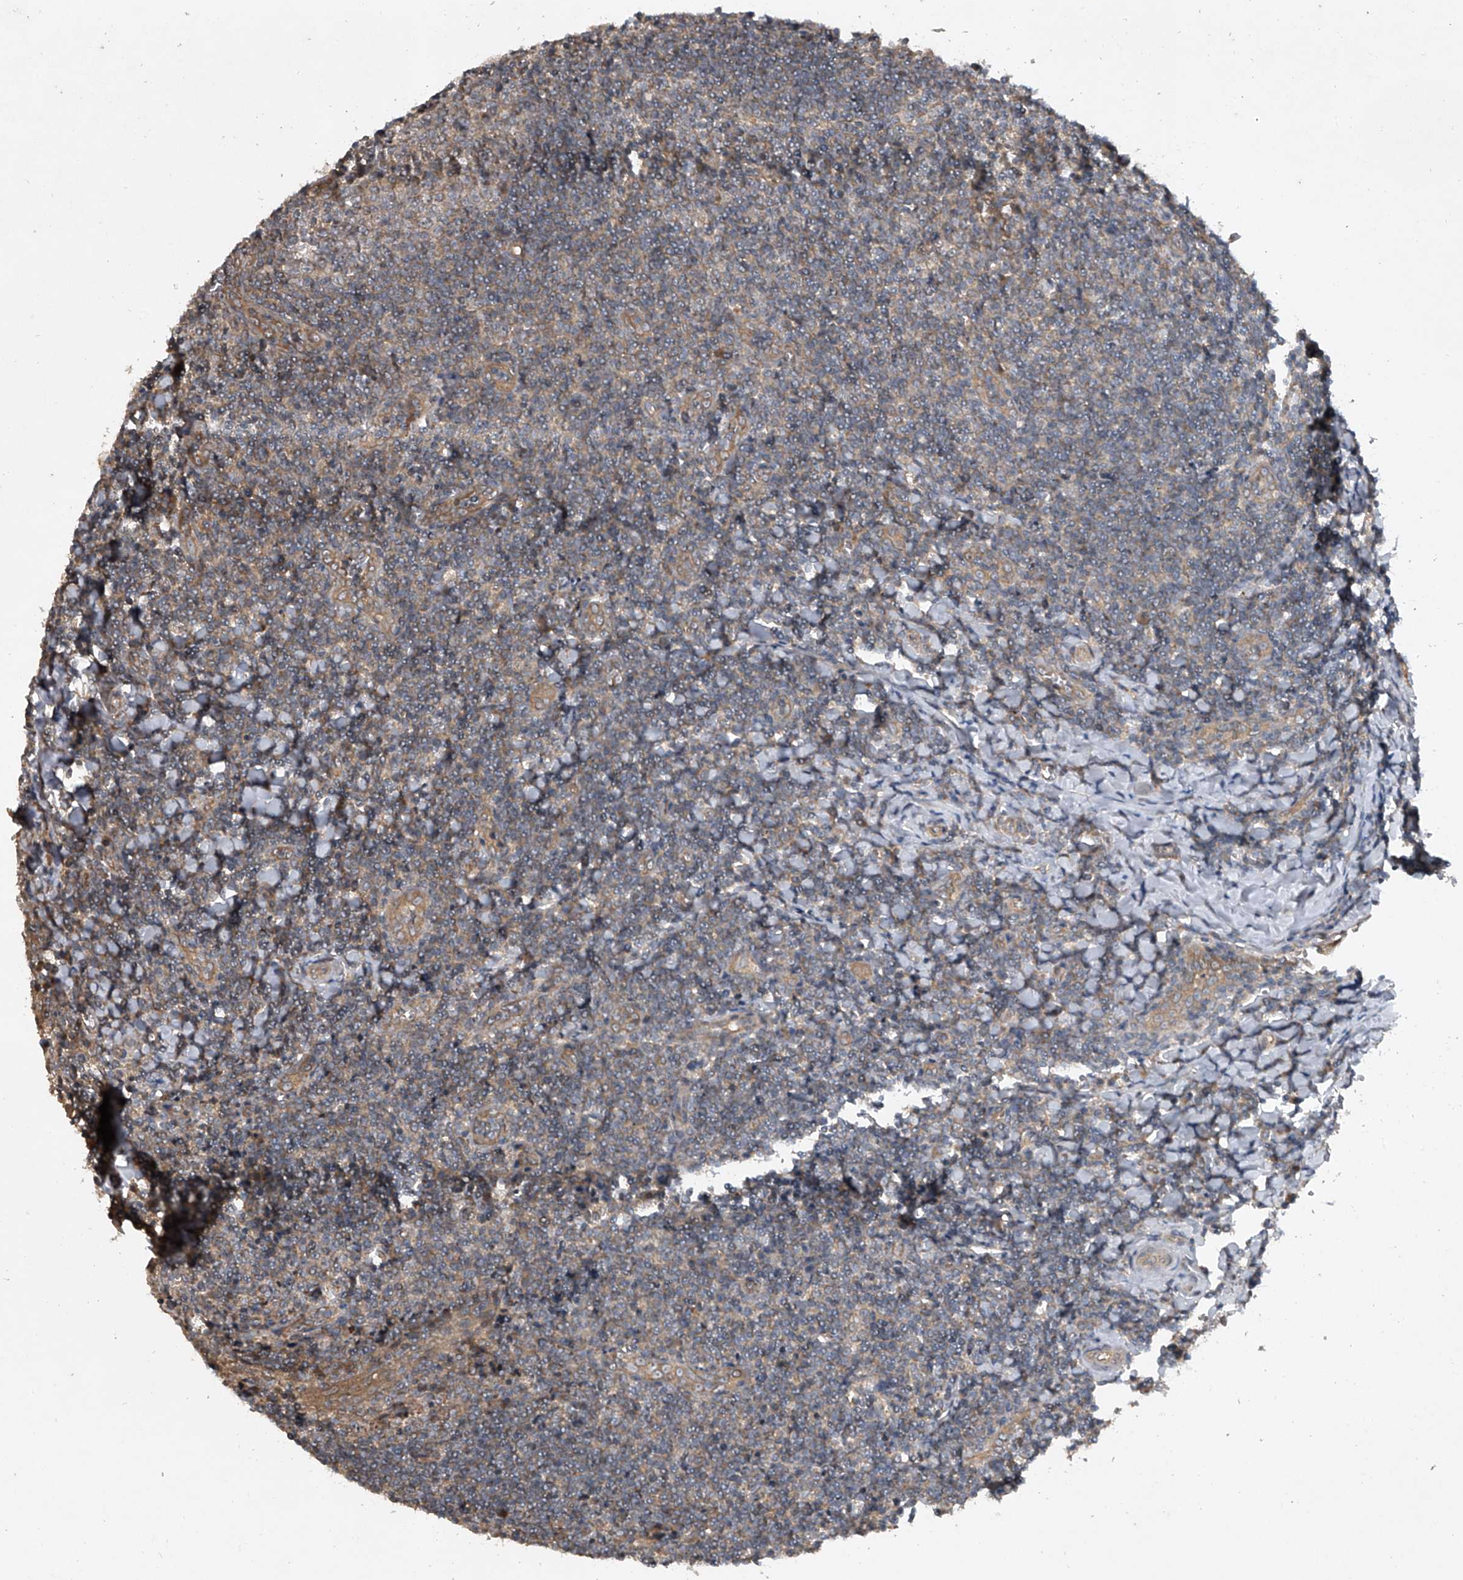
{"staining": {"intensity": "moderate", "quantity": "<25%", "location": "cytoplasmic/membranous"}, "tissue": "tonsil", "cell_type": "Germinal center cells", "image_type": "normal", "snomed": [{"axis": "morphology", "description": "Normal tissue, NOS"}, {"axis": "topography", "description": "Tonsil"}], "caption": "Protein positivity by immunohistochemistry displays moderate cytoplasmic/membranous staining in approximately <25% of germinal center cells in unremarkable tonsil. The protein is stained brown, and the nuclei are stained in blue (DAB (3,3'-diaminobenzidine) IHC with brightfield microscopy, high magnification).", "gene": "NFS1", "patient": {"sex": "male", "age": 27}}